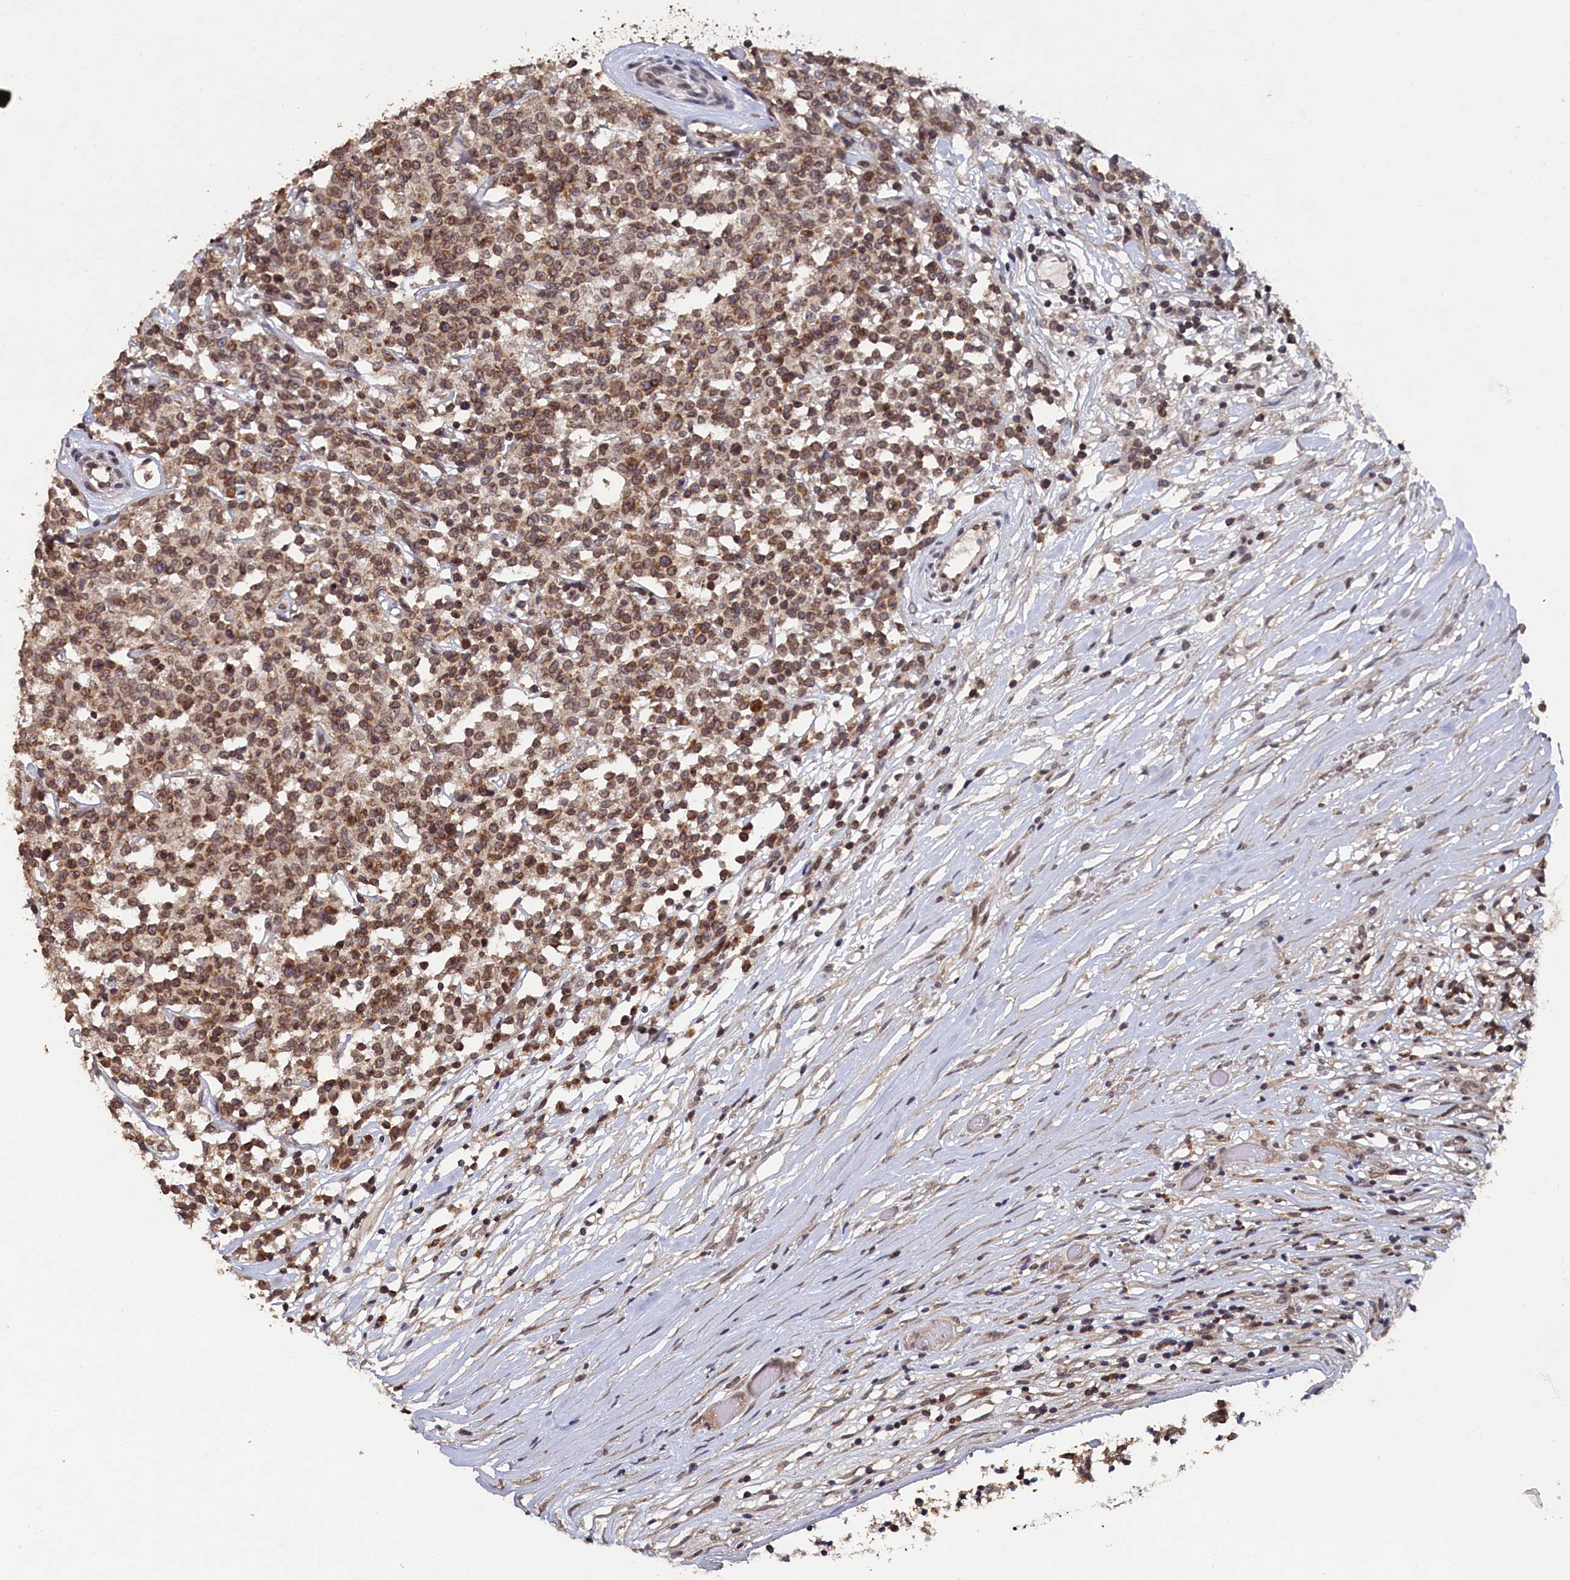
{"staining": {"intensity": "moderate", "quantity": ">75%", "location": "cytoplasmic/membranous,nuclear"}, "tissue": "lymphoma", "cell_type": "Tumor cells", "image_type": "cancer", "snomed": [{"axis": "morphology", "description": "Malignant lymphoma, non-Hodgkin's type, Low grade"}, {"axis": "topography", "description": "Small intestine"}], "caption": "A high-resolution image shows IHC staining of low-grade malignant lymphoma, non-Hodgkin's type, which demonstrates moderate cytoplasmic/membranous and nuclear staining in approximately >75% of tumor cells. (brown staining indicates protein expression, while blue staining denotes nuclei).", "gene": "ANKEF1", "patient": {"sex": "female", "age": 59}}